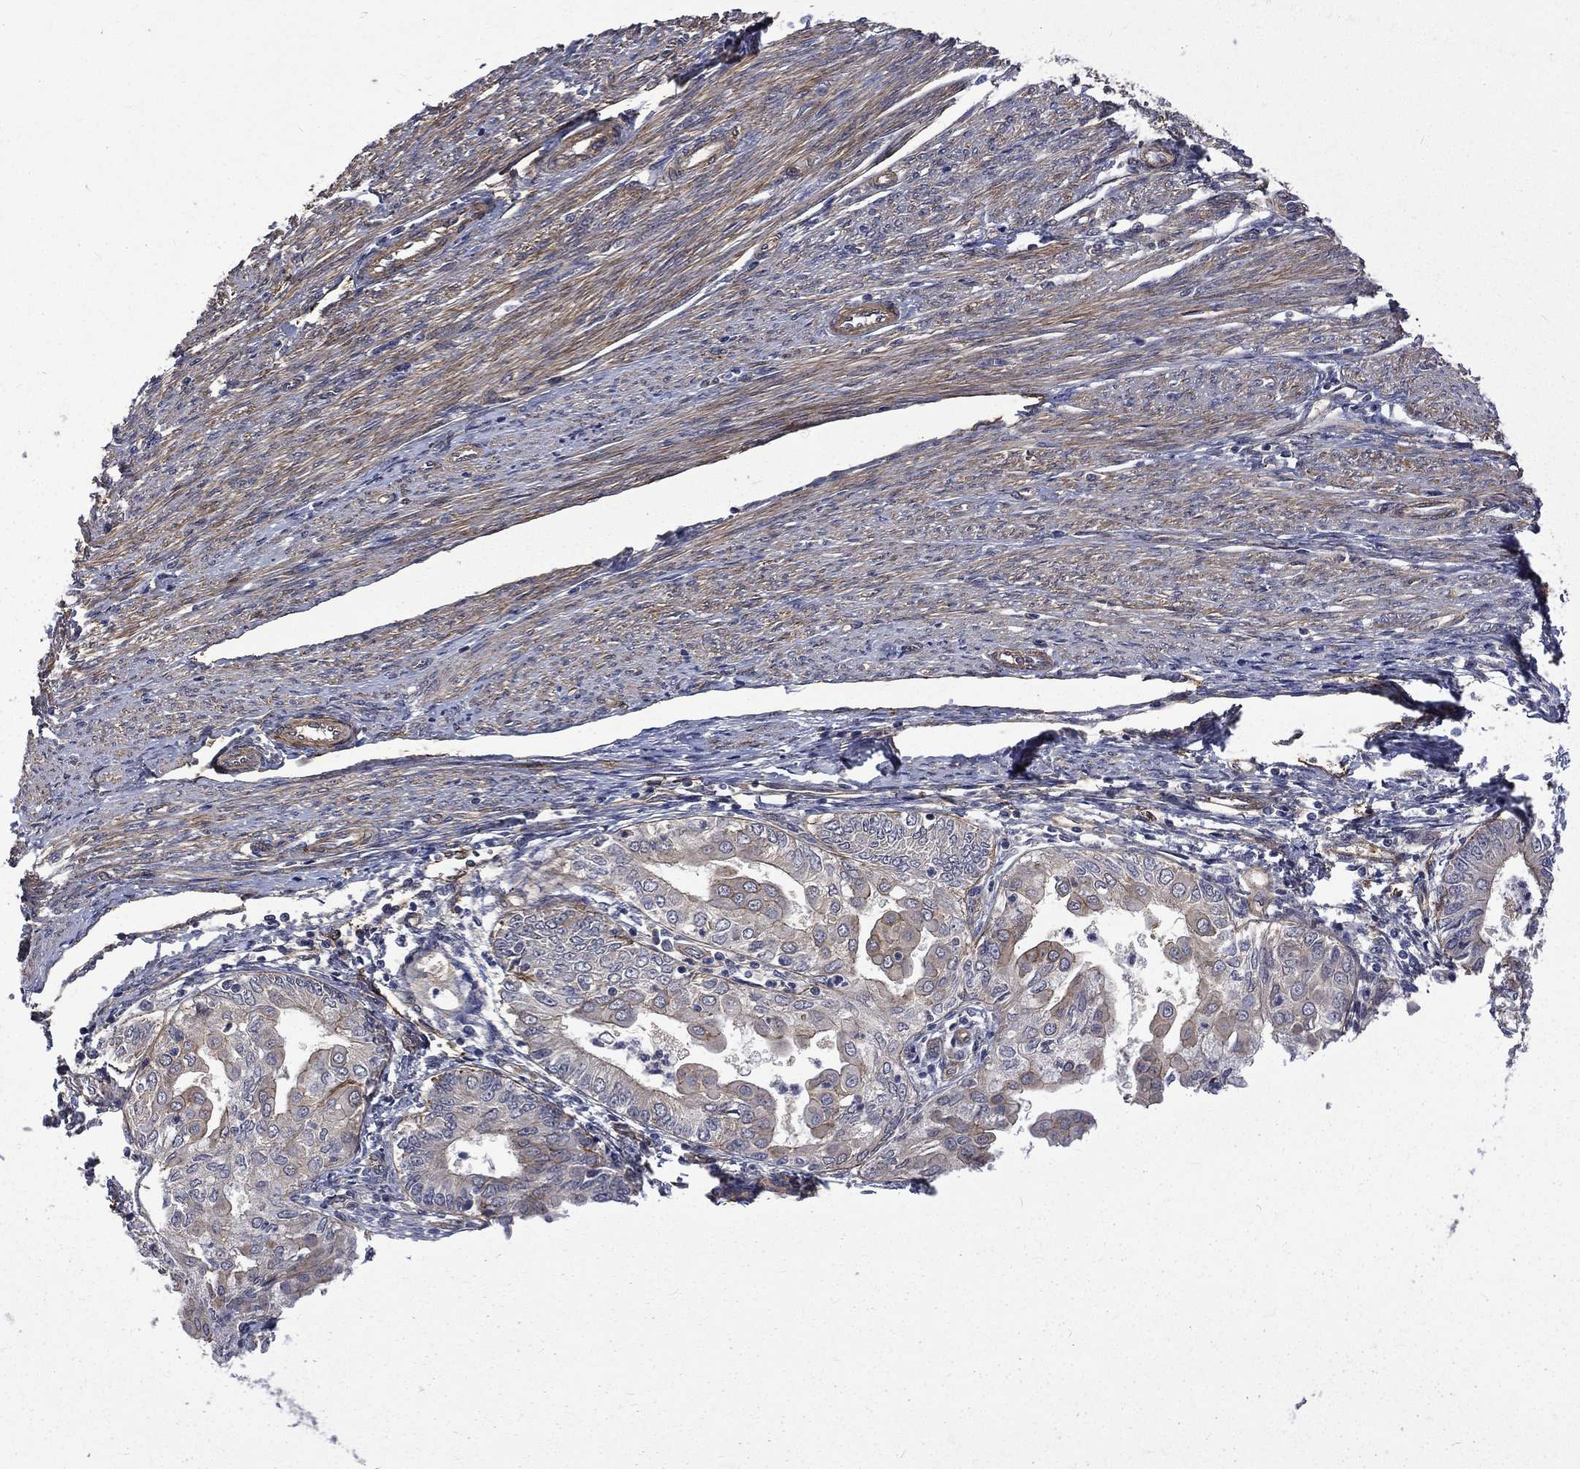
{"staining": {"intensity": "negative", "quantity": "none", "location": "none"}, "tissue": "endometrial cancer", "cell_type": "Tumor cells", "image_type": "cancer", "snomed": [{"axis": "morphology", "description": "Adenocarcinoma, NOS"}, {"axis": "topography", "description": "Endometrium"}], "caption": "Immunohistochemical staining of human endometrial cancer reveals no significant positivity in tumor cells.", "gene": "PPFIBP1", "patient": {"sex": "female", "age": 68}}